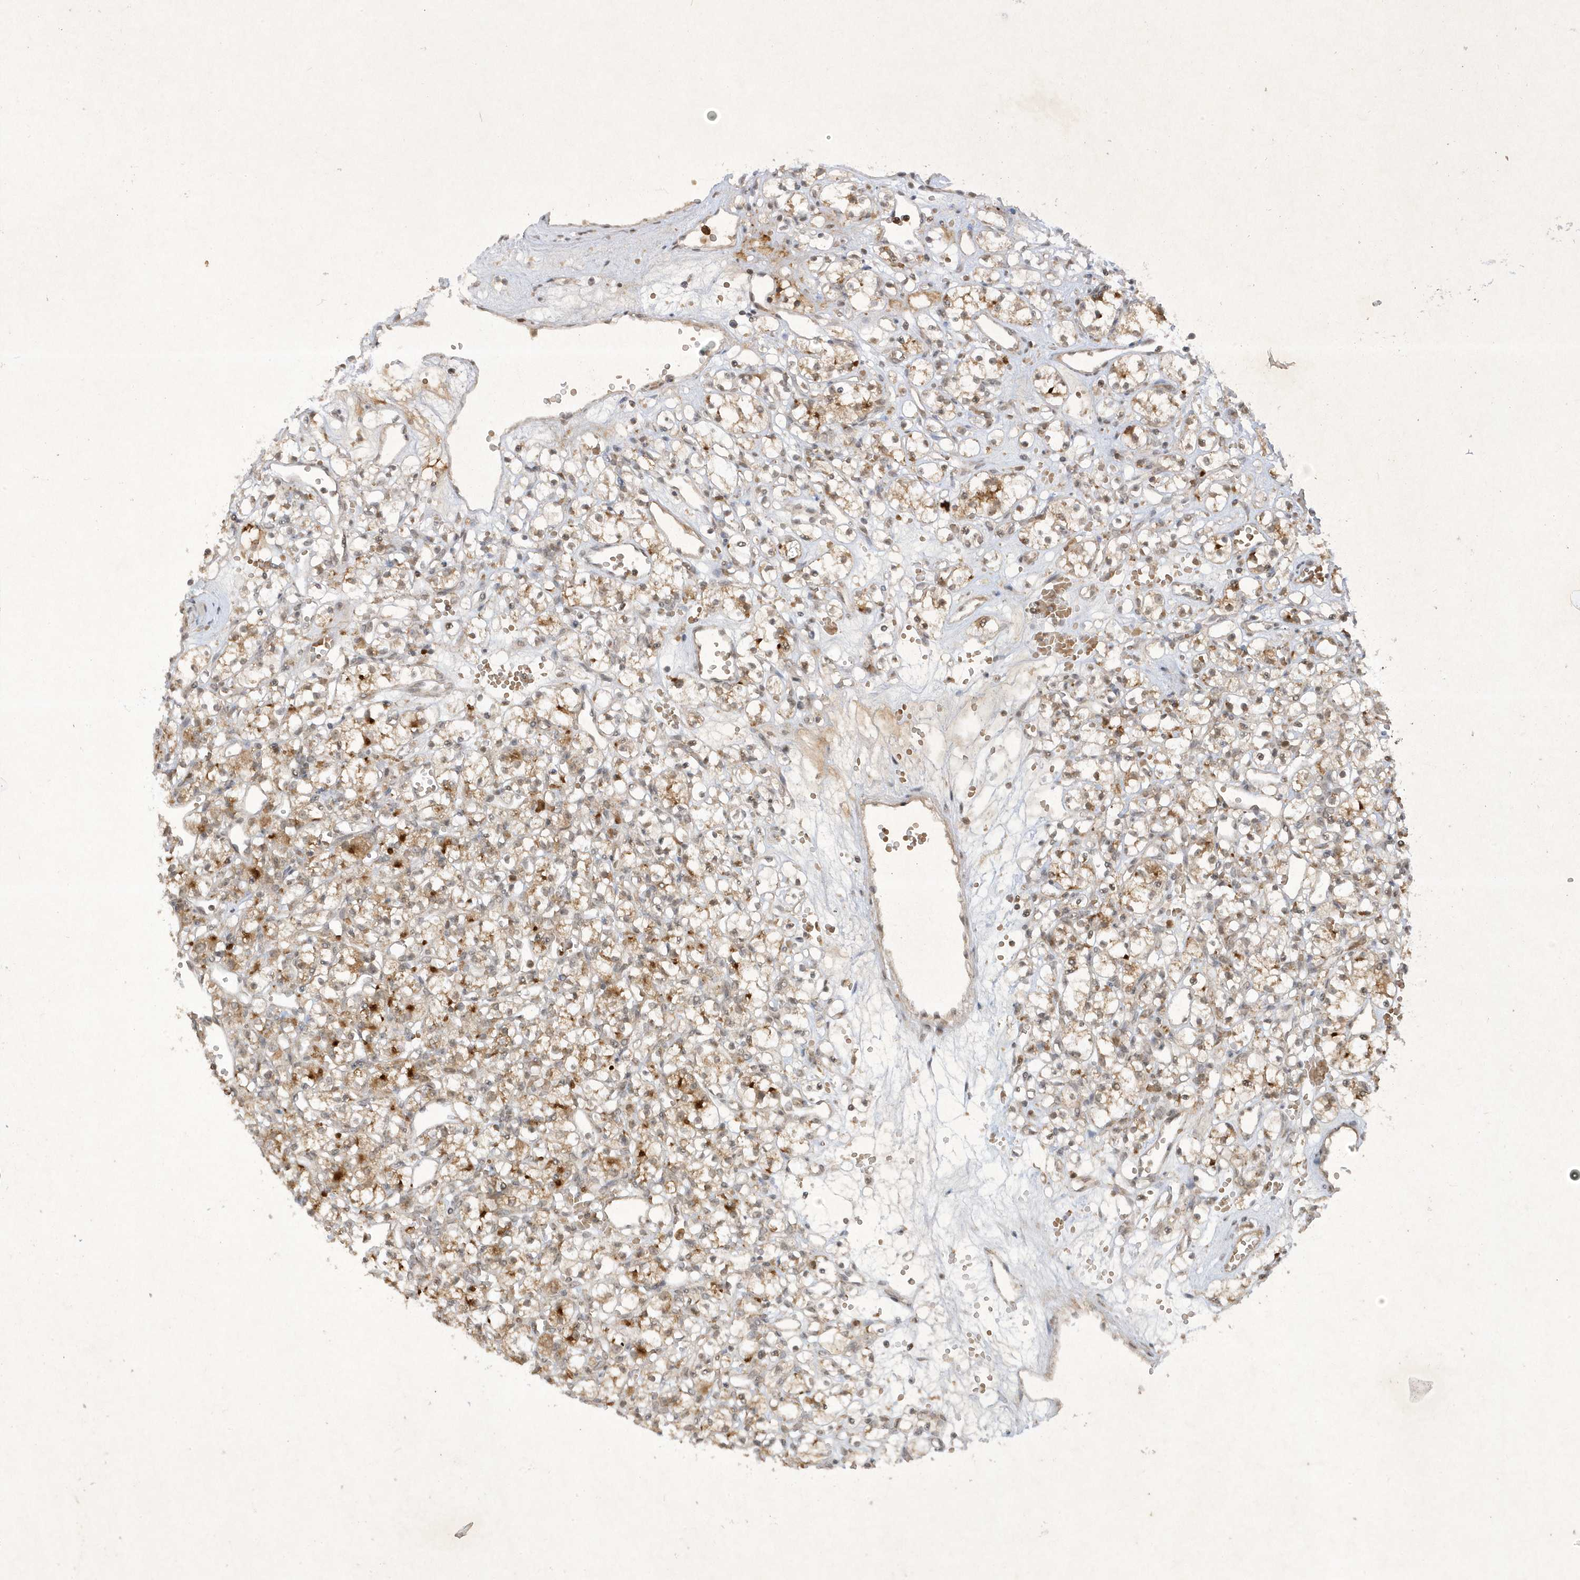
{"staining": {"intensity": "moderate", "quantity": "25%-75%", "location": "cytoplasmic/membranous,nuclear"}, "tissue": "renal cancer", "cell_type": "Tumor cells", "image_type": "cancer", "snomed": [{"axis": "morphology", "description": "Adenocarcinoma, NOS"}, {"axis": "topography", "description": "Kidney"}], "caption": "Tumor cells exhibit moderate cytoplasmic/membranous and nuclear positivity in about 25%-75% of cells in adenocarcinoma (renal). (IHC, brightfield microscopy, high magnification).", "gene": "ZNF213", "patient": {"sex": "female", "age": 59}}